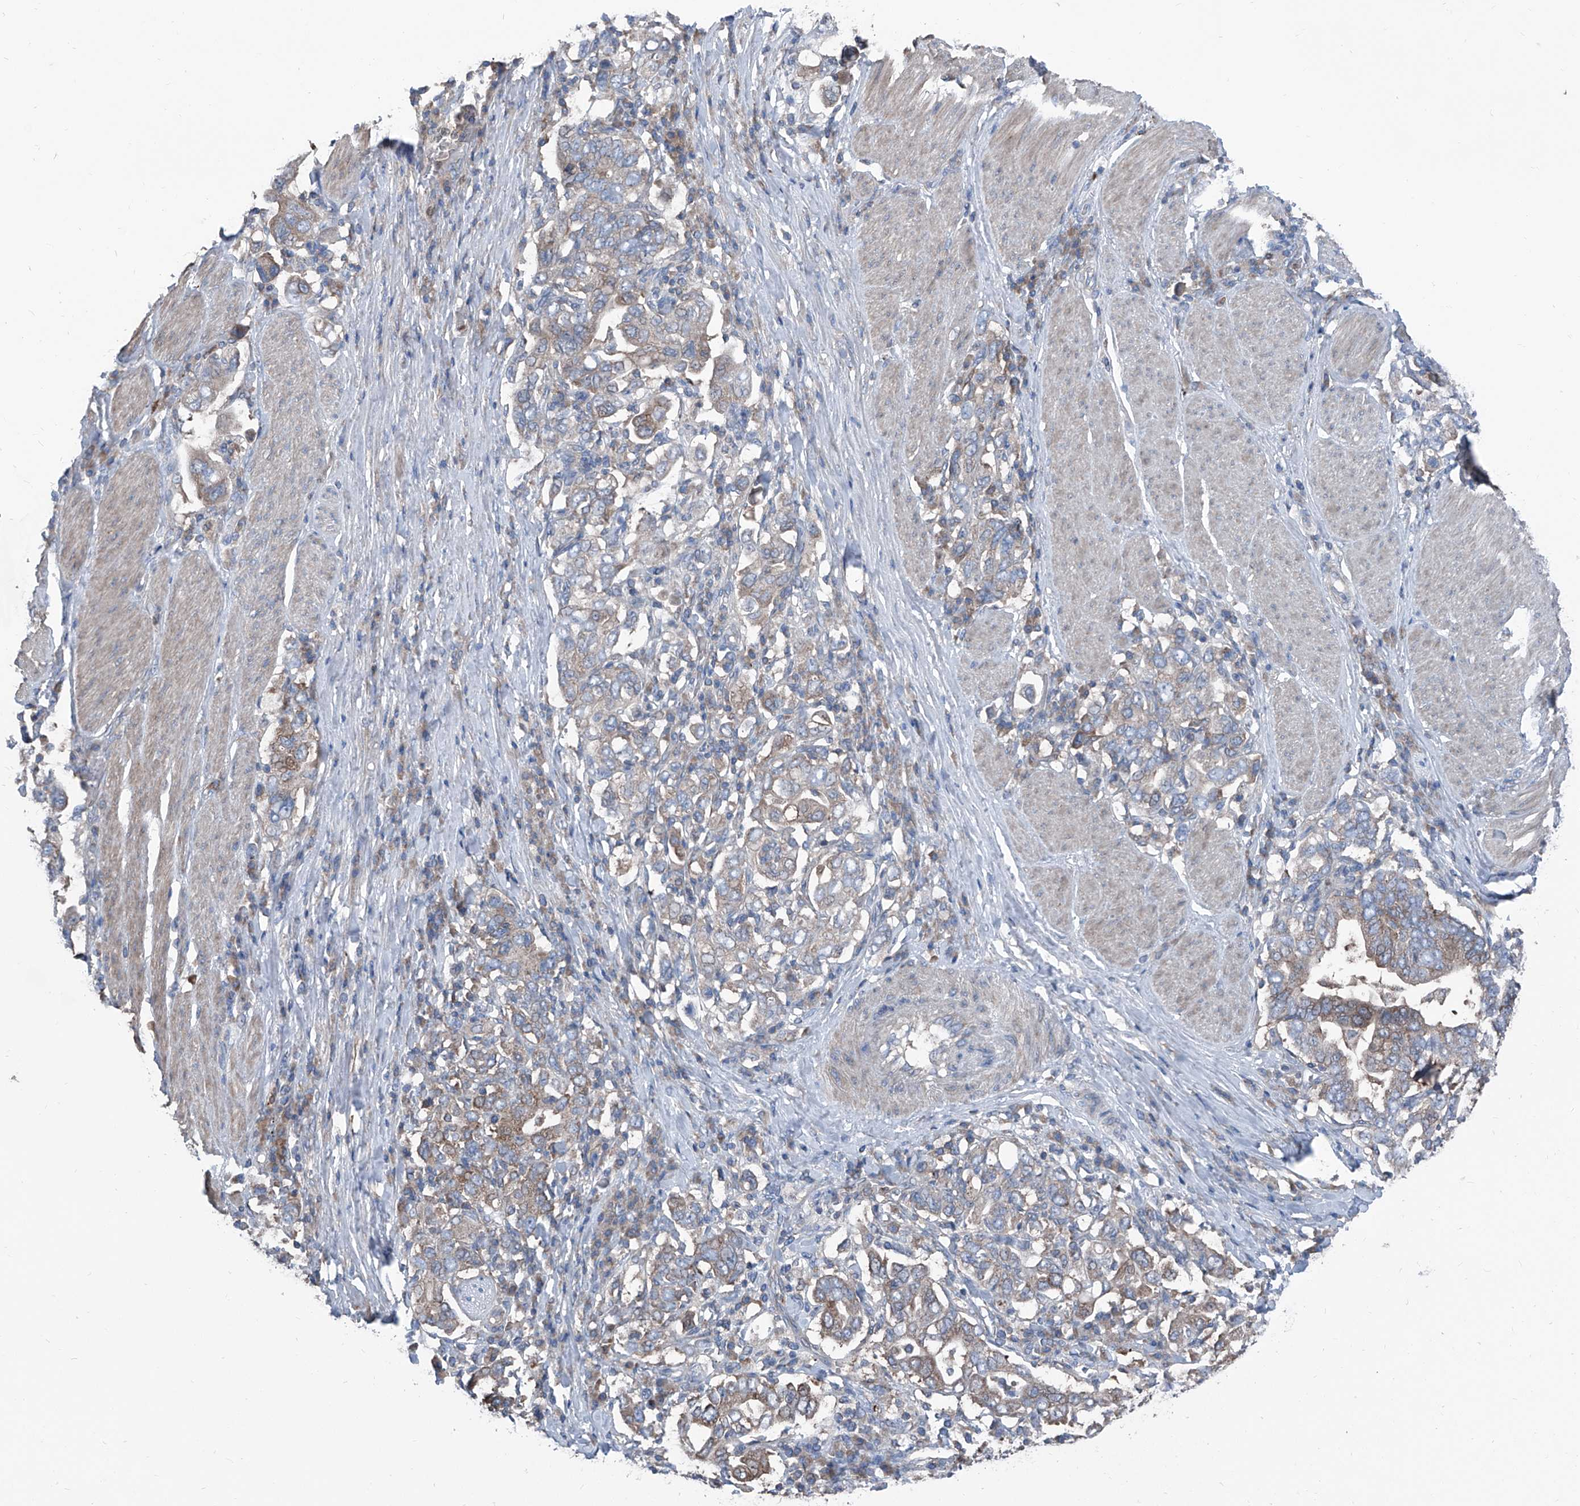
{"staining": {"intensity": "moderate", "quantity": "25%-75%", "location": "cytoplasmic/membranous"}, "tissue": "stomach cancer", "cell_type": "Tumor cells", "image_type": "cancer", "snomed": [{"axis": "morphology", "description": "Adenocarcinoma, NOS"}, {"axis": "topography", "description": "Stomach, upper"}], "caption": "Adenocarcinoma (stomach) stained for a protein shows moderate cytoplasmic/membranous positivity in tumor cells. Using DAB (3,3'-diaminobenzidine) (brown) and hematoxylin (blue) stains, captured at high magnification using brightfield microscopy.", "gene": "GPAT3", "patient": {"sex": "male", "age": 62}}